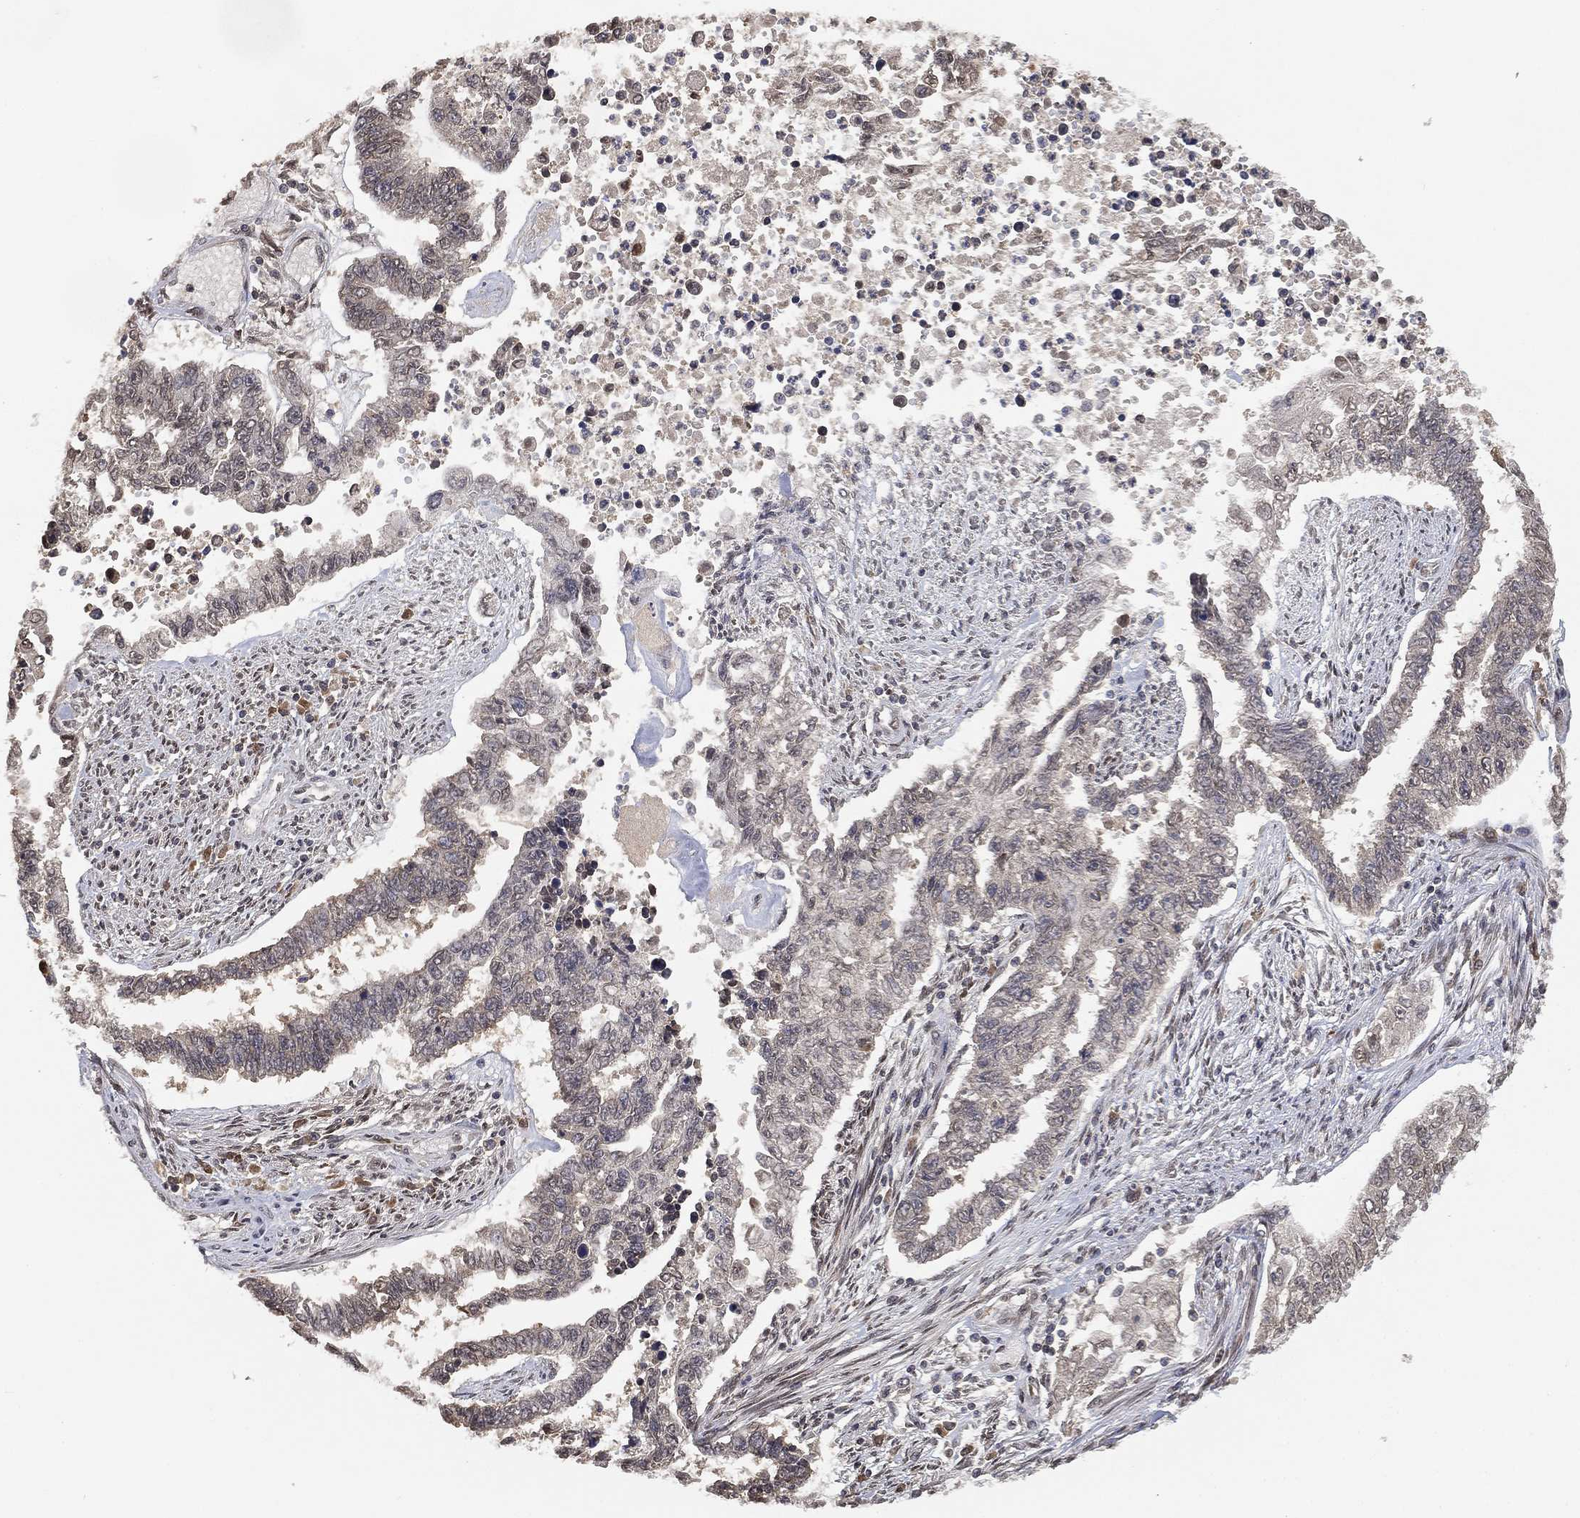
{"staining": {"intensity": "negative", "quantity": "none", "location": "none"}, "tissue": "endometrial cancer", "cell_type": "Tumor cells", "image_type": "cancer", "snomed": [{"axis": "morphology", "description": "Adenocarcinoma, NOS"}, {"axis": "topography", "description": "Uterus"}], "caption": "An IHC histopathology image of endometrial adenocarcinoma is shown. There is no staining in tumor cells of endometrial adenocarcinoma. (DAB (3,3'-diaminobenzidine) IHC with hematoxylin counter stain).", "gene": "UBA5", "patient": {"sex": "female", "age": 59}}